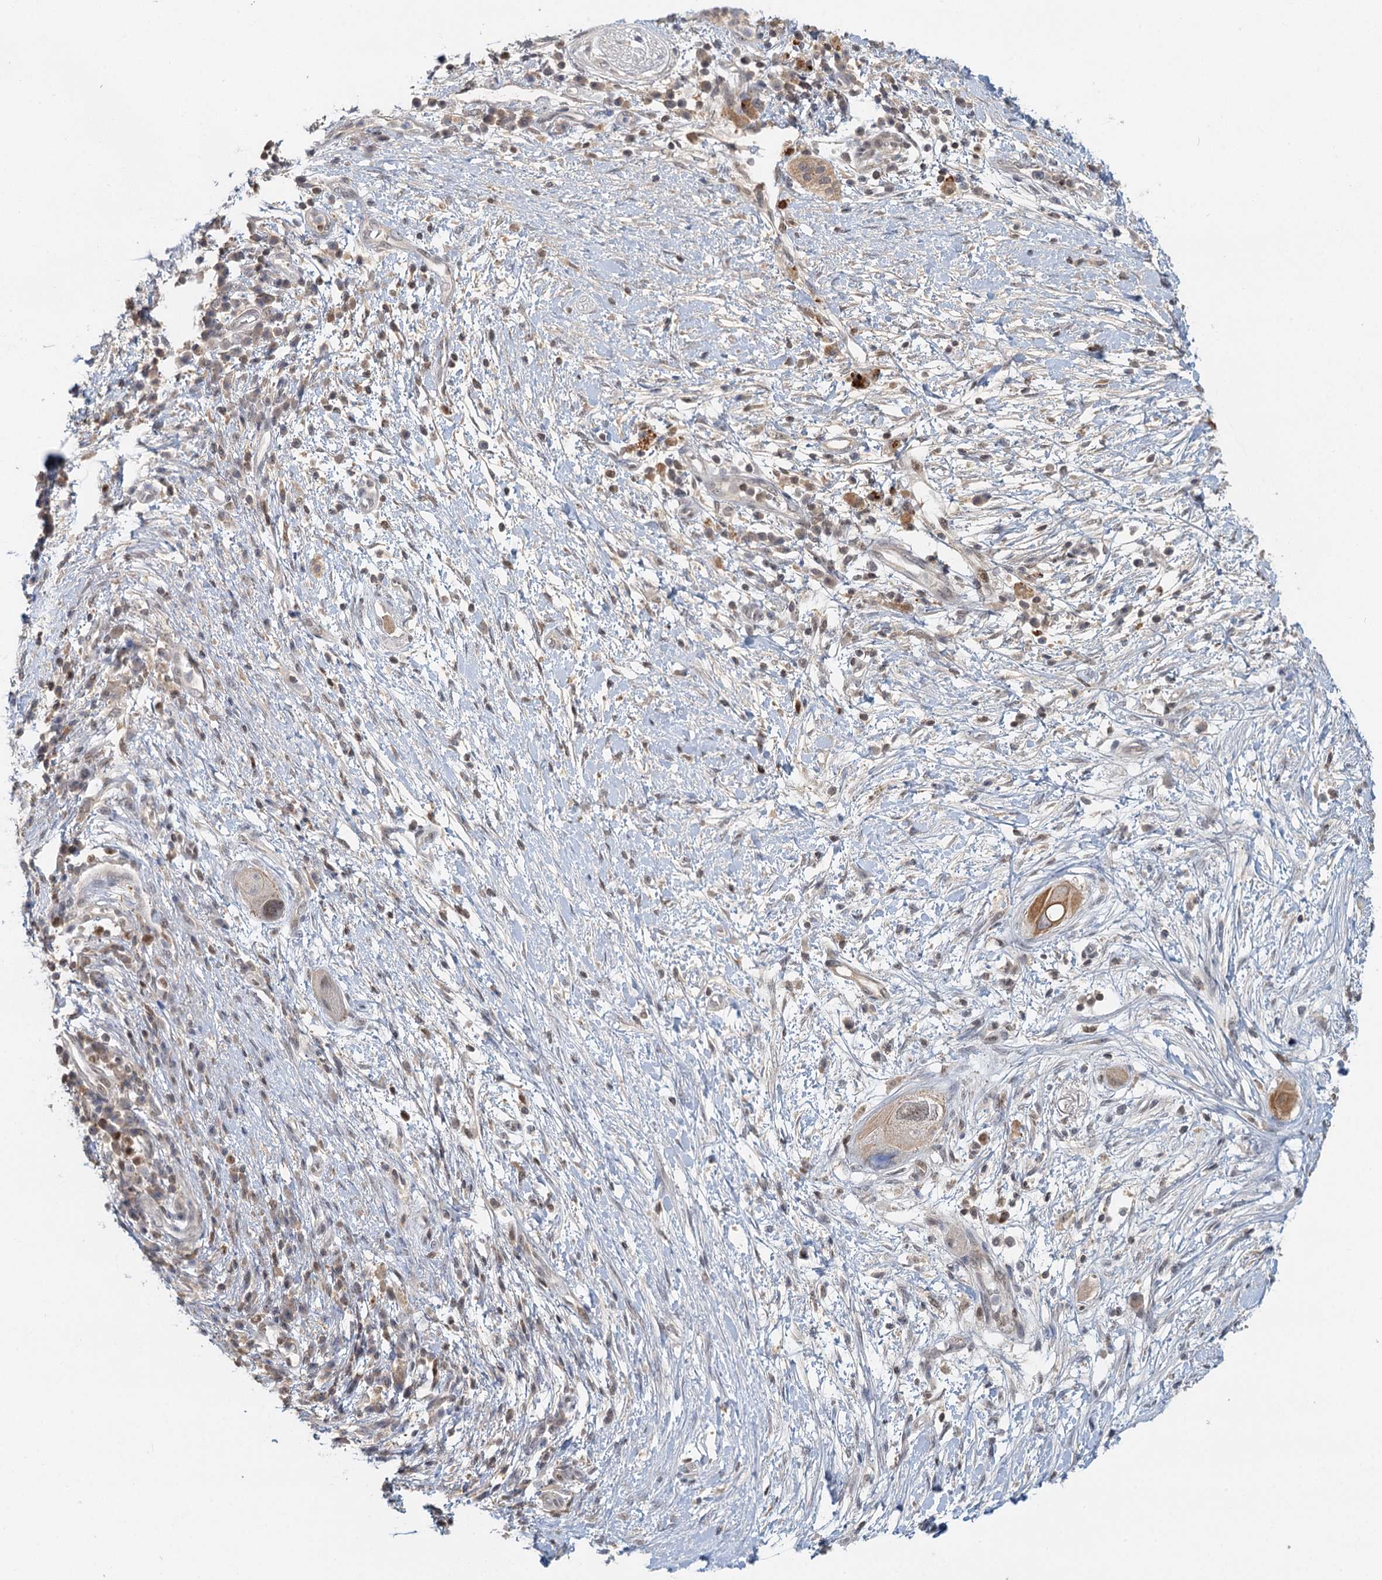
{"staining": {"intensity": "moderate", "quantity": "25%-75%", "location": "cytoplasmic/membranous"}, "tissue": "pancreatic cancer", "cell_type": "Tumor cells", "image_type": "cancer", "snomed": [{"axis": "morphology", "description": "Adenocarcinoma, NOS"}, {"axis": "topography", "description": "Pancreas"}], "caption": "This is a photomicrograph of immunohistochemistry staining of adenocarcinoma (pancreatic), which shows moderate expression in the cytoplasmic/membranous of tumor cells.", "gene": "GPATCH11", "patient": {"sex": "male", "age": 68}}